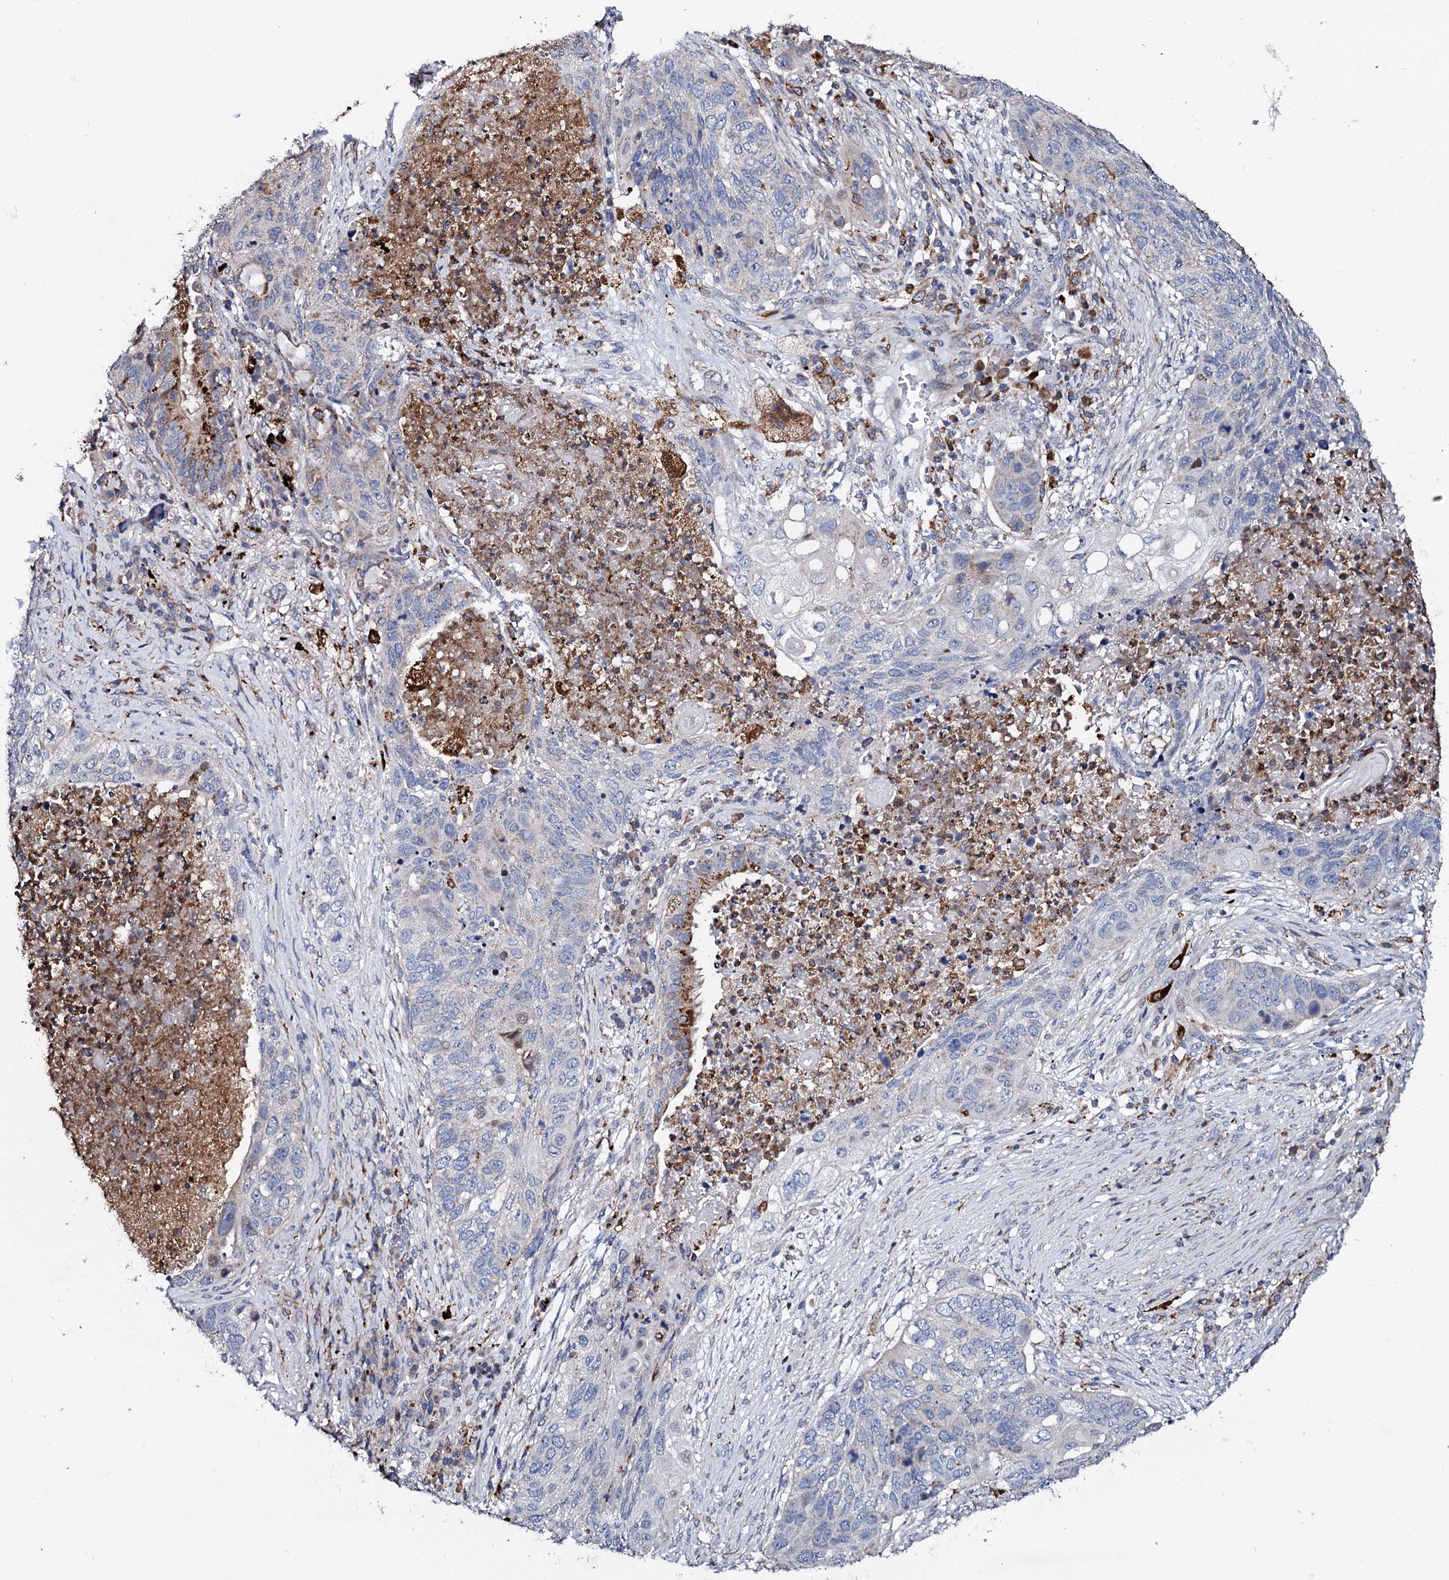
{"staining": {"intensity": "negative", "quantity": "none", "location": "none"}, "tissue": "lung cancer", "cell_type": "Tumor cells", "image_type": "cancer", "snomed": [{"axis": "morphology", "description": "Squamous cell carcinoma, NOS"}, {"axis": "topography", "description": "Lung"}], "caption": "There is no significant staining in tumor cells of lung squamous cell carcinoma.", "gene": "TCIRG1", "patient": {"sex": "female", "age": 63}}